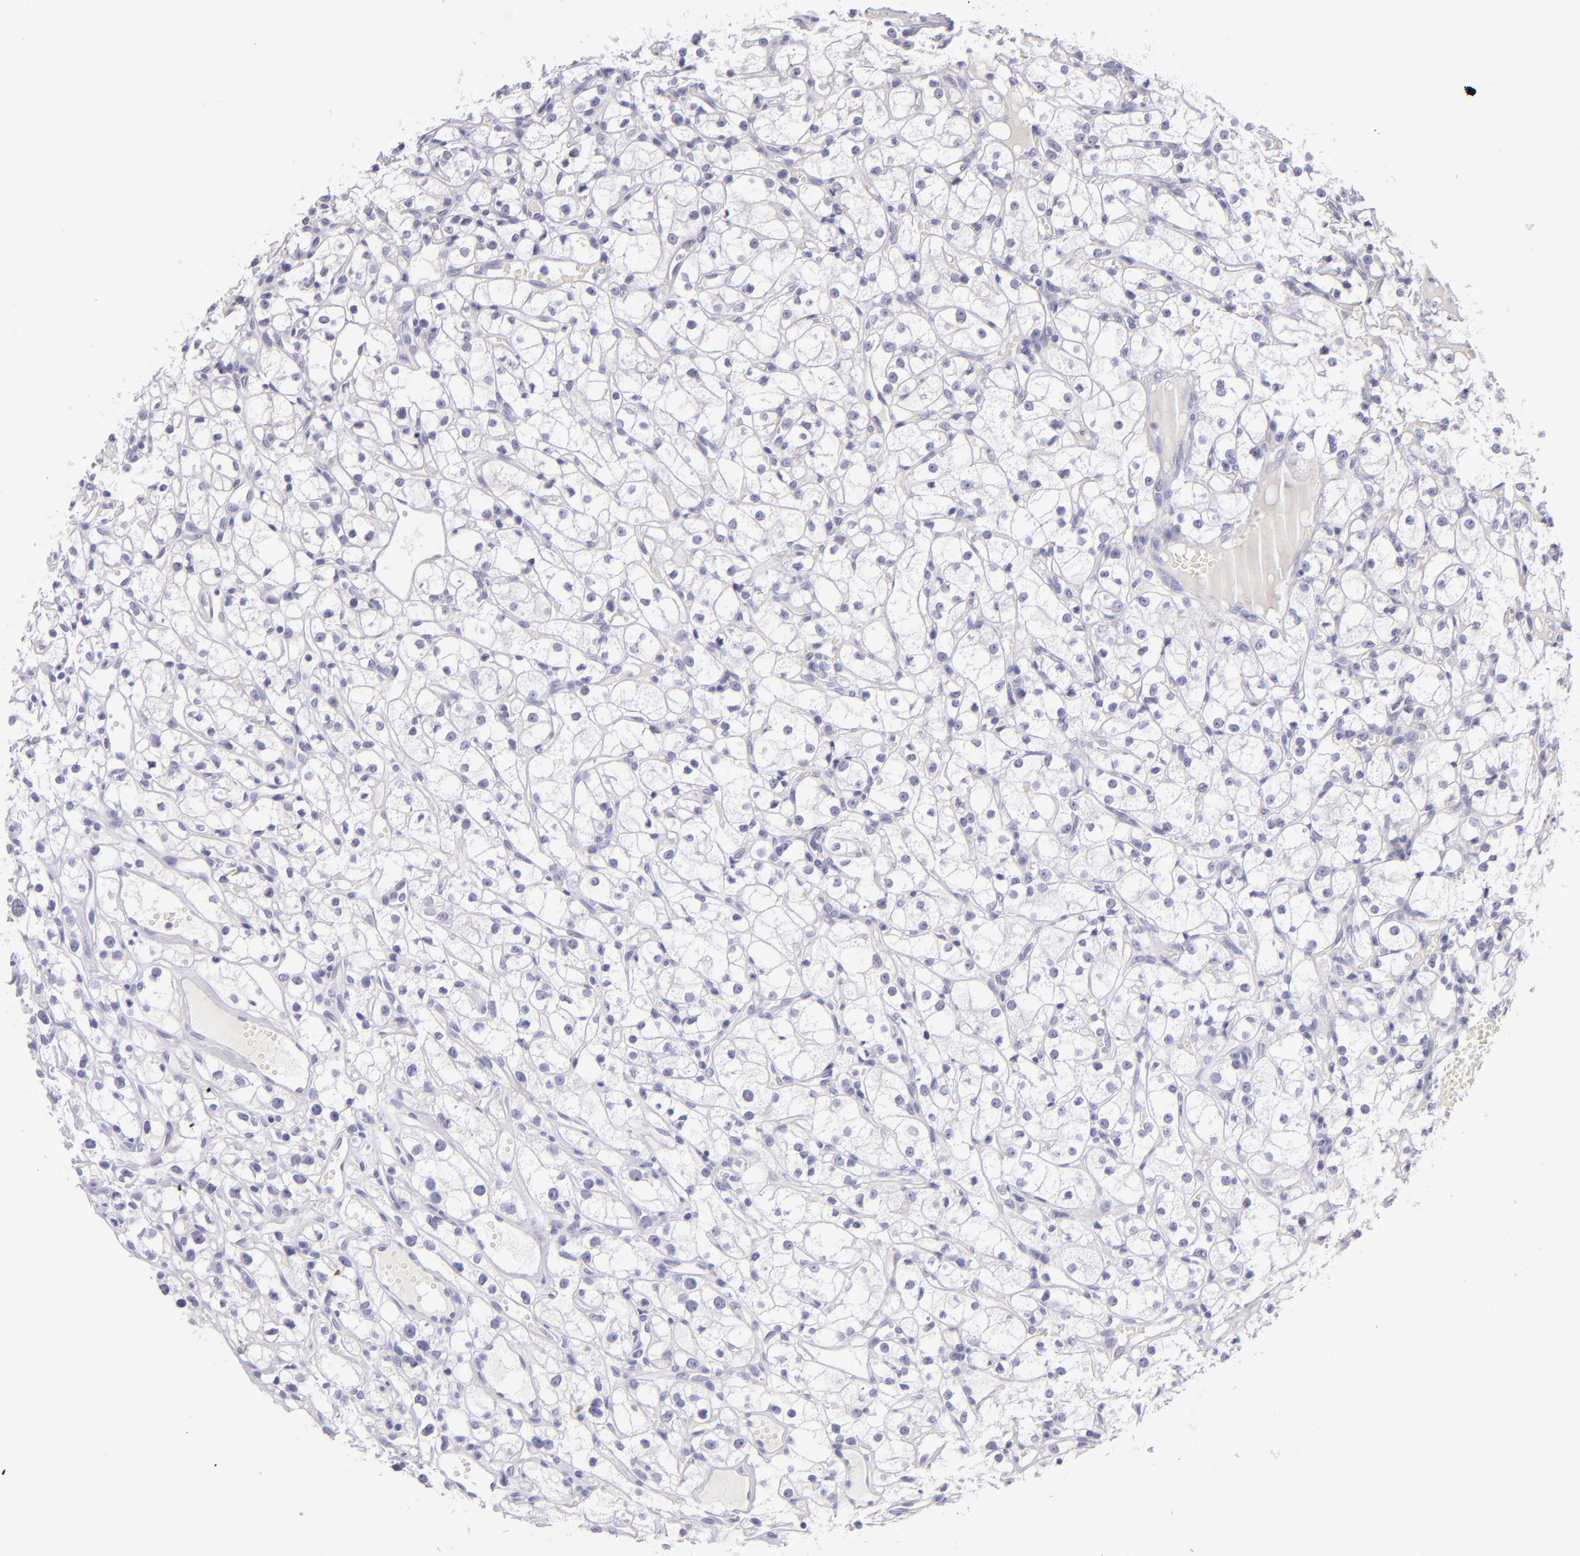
{"staining": {"intensity": "negative", "quantity": "none", "location": "none"}, "tissue": "renal cancer", "cell_type": "Tumor cells", "image_type": "cancer", "snomed": [{"axis": "morphology", "description": "Adenocarcinoma, NOS"}, {"axis": "topography", "description": "Kidney"}], "caption": "Tumor cells are negative for brown protein staining in adenocarcinoma (renal).", "gene": "CSE1L", "patient": {"sex": "male", "age": 61}}